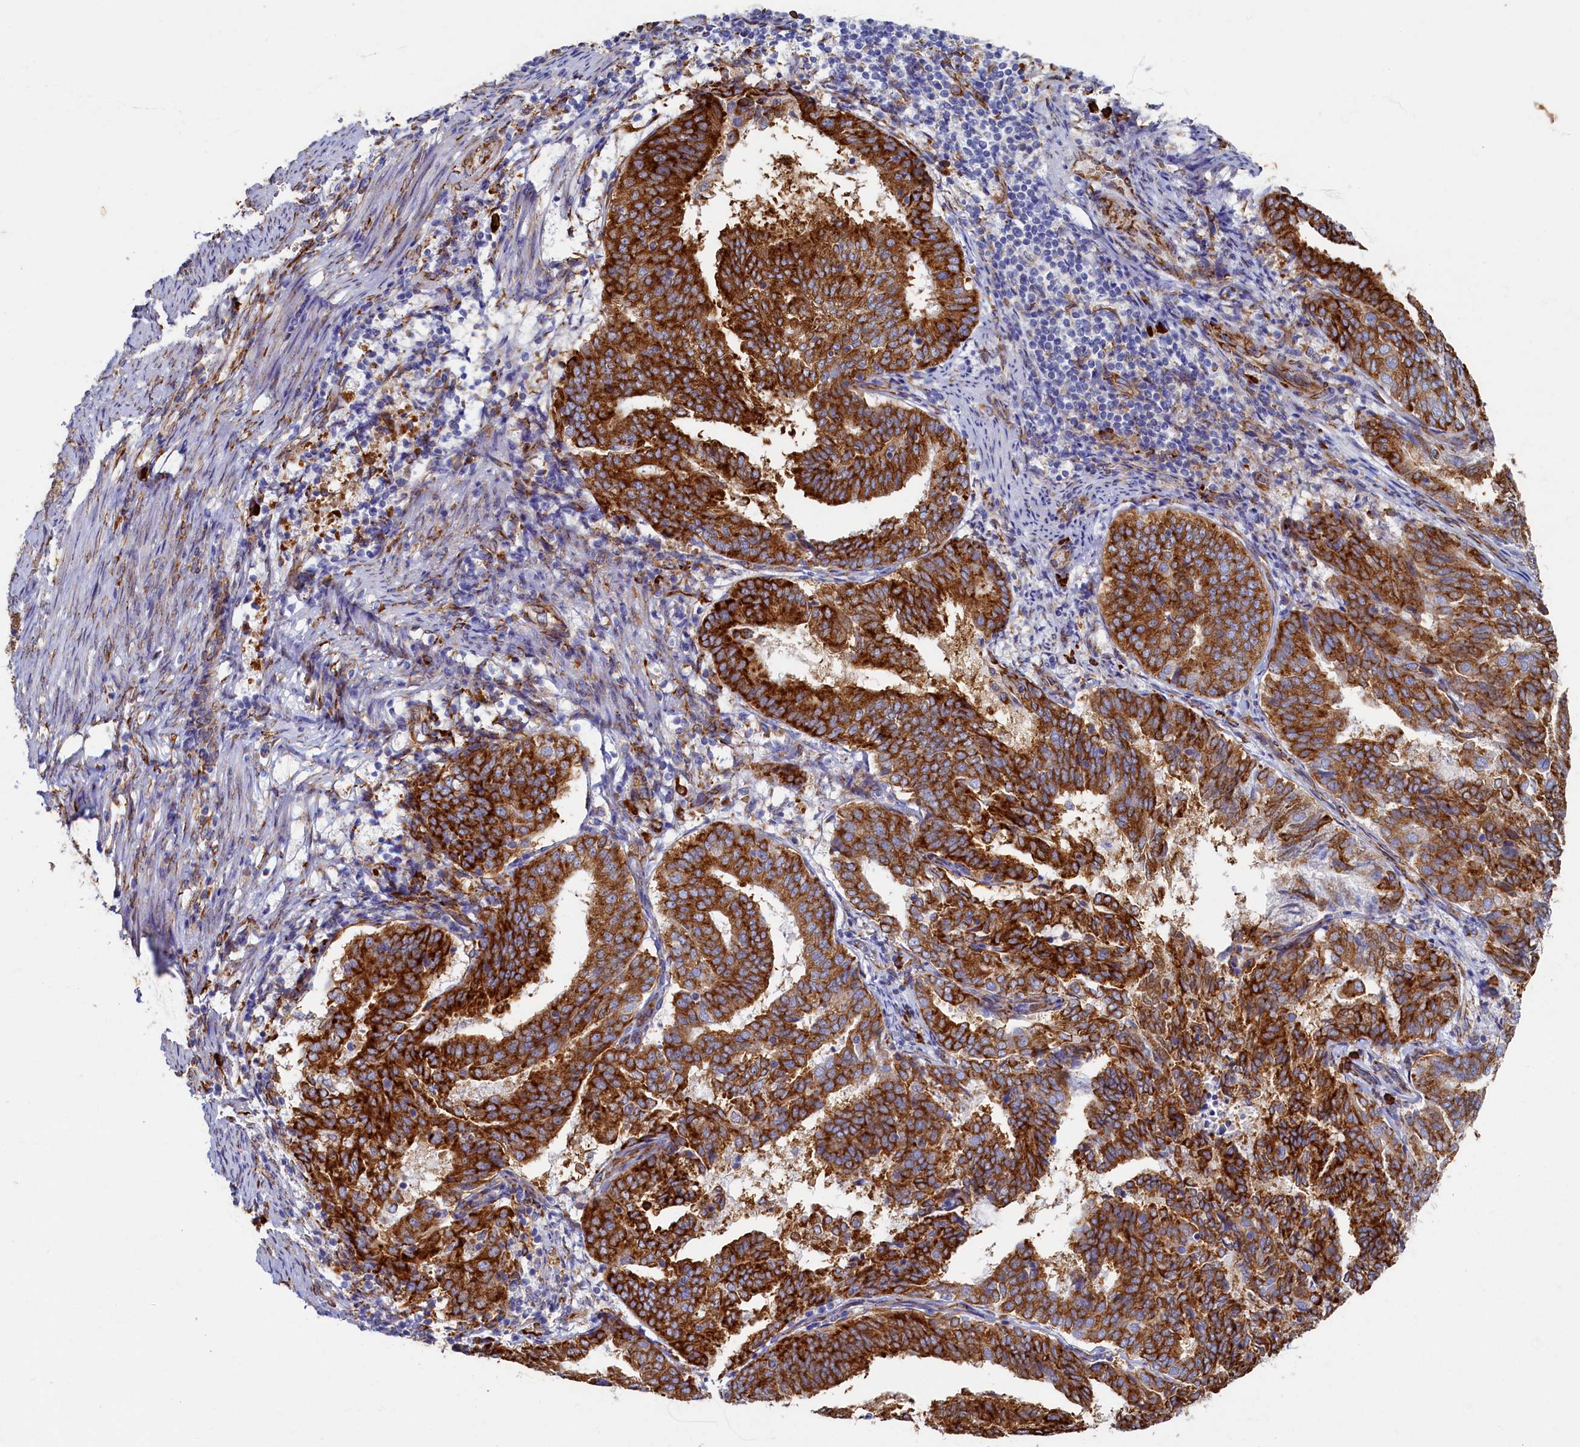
{"staining": {"intensity": "strong", "quantity": ">75%", "location": "cytoplasmic/membranous"}, "tissue": "endometrial cancer", "cell_type": "Tumor cells", "image_type": "cancer", "snomed": [{"axis": "morphology", "description": "Adenocarcinoma, NOS"}, {"axis": "topography", "description": "Endometrium"}], "caption": "Brown immunohistochemical staining in human endometrial cancer (adenocarcinoma) displays strong cytoplasmic/membranous expression in approximately >75% of tumor cells.", "gene": "TMEM18", "patient": {"sex": "female", "age": 80}}